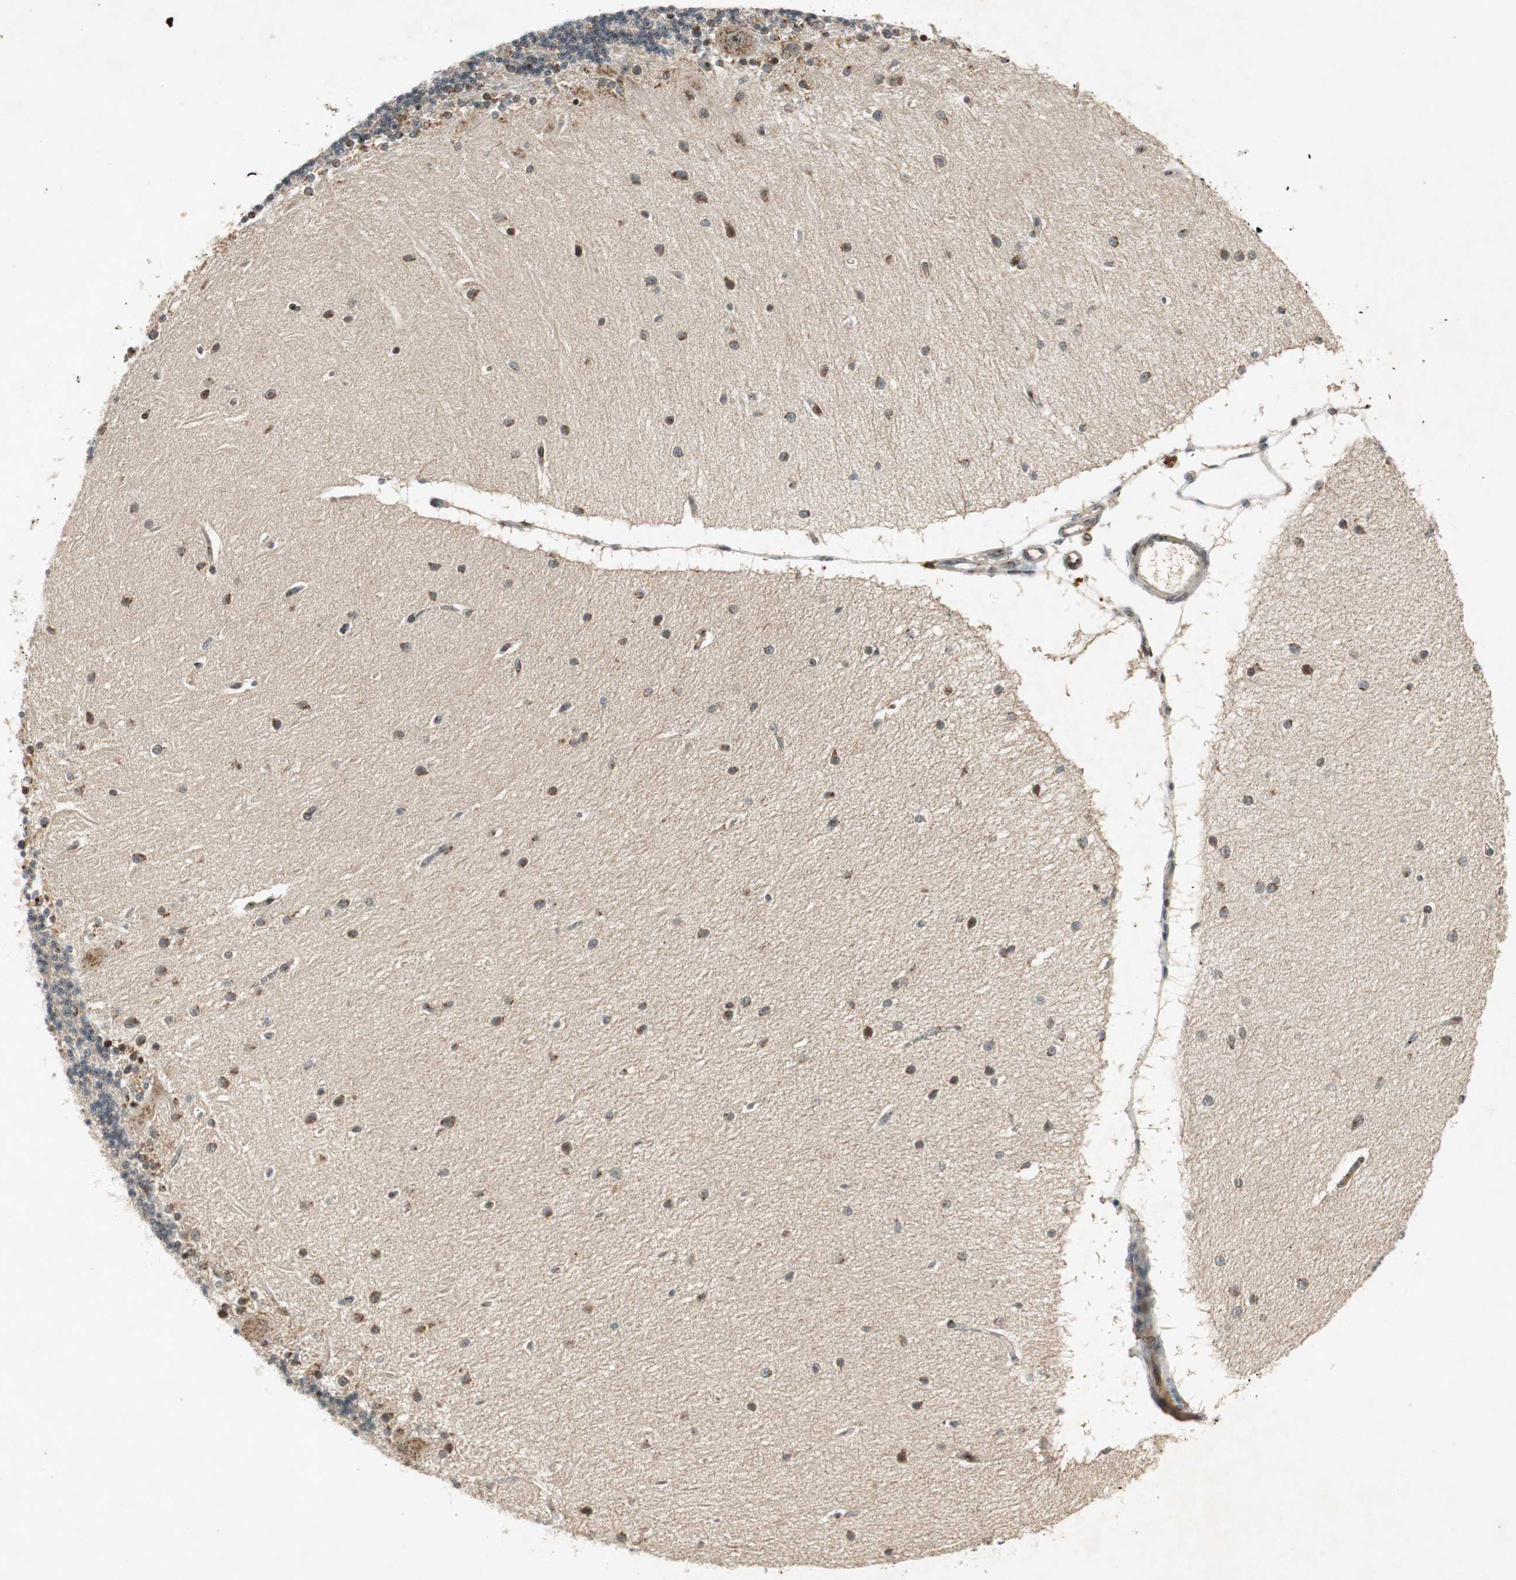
{"staining": {"intensity": "weak", "quantity": "25%-75%", "location": "cytoplasmic/membranous"}, "tissue": "cerebellum", "cell_type": "Cells in granular layer", "image_type": "normal", "snomed": [{"axis": "morphology", "description": "Normal tissue, NOS"}, {"axis": "topography", "description": "Cerebellum"}], "caption": "Weak cytoplasmic/membranous protein expression is present in about 25%-75% of cells in granular layer in cerebellum. The staining was performed using DAB (3,3'-diaminobenzidine), with brown indicating positive protein expression. Nuclei are stained blue with hematoxylin.", "gene": "NEO1", "patient": {"sex": "female", "age": 54}}